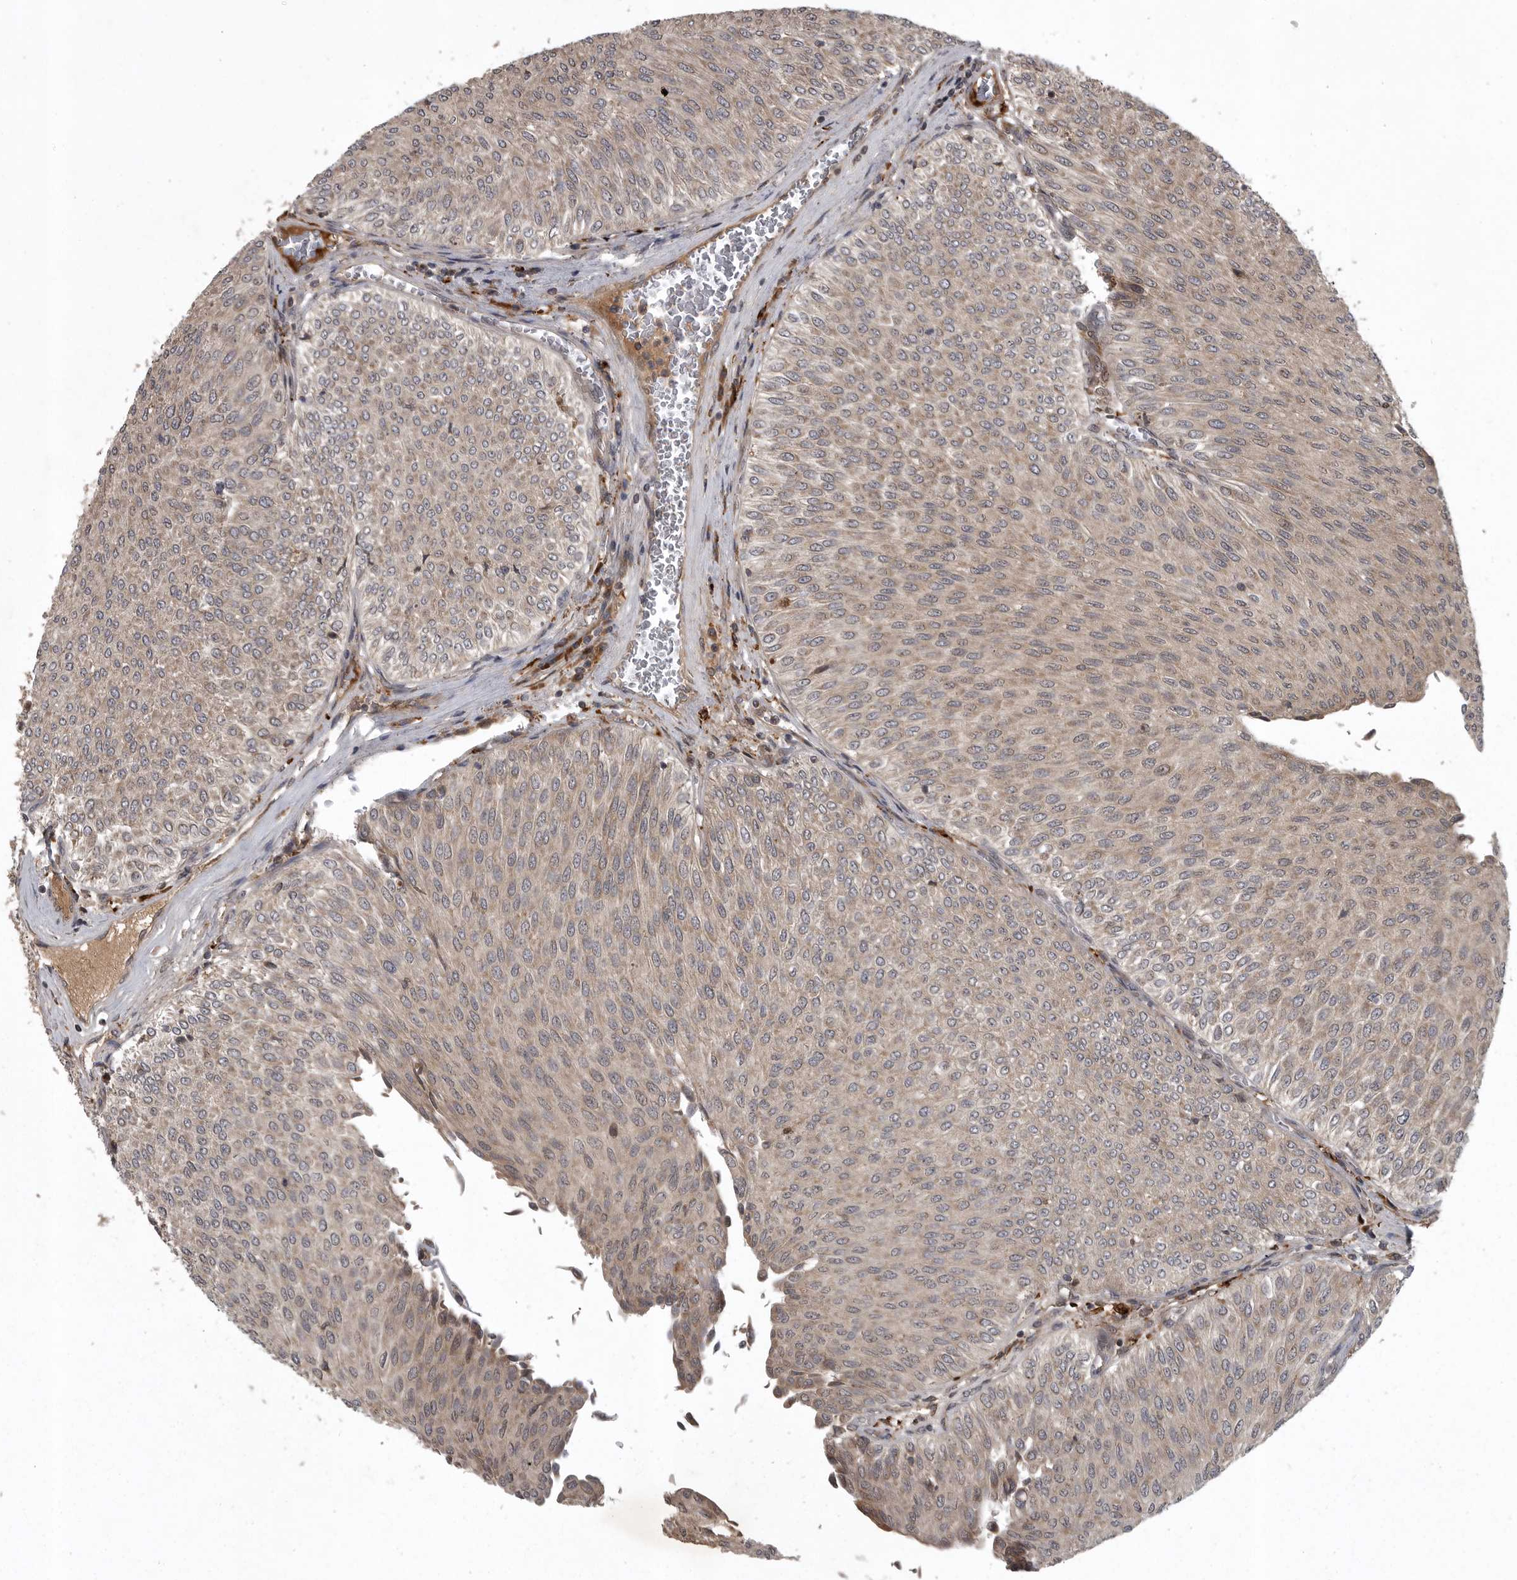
{"staining": {"intensity": "weak", "quantity": "25%-75%", "location": "cytoplasmic/membranous"}, "tissue": "urothelial cancer", "cell_type": "Tumor cells", "image_type": "cancer", "snomed": [{"axis": "morphology", "description": "Urothelial carcinoma, Low grade"}, {"axis": "topography", "description": "Urinary bladder"}], "caption": "Protein analysis of urothelial cancer tissue demonstrates weak cytoplasmic/membranous expression in approximately 25%-75% of tumor cells.", "gene": "GPR31", "patient": {"sex": "male", "age": 78}}